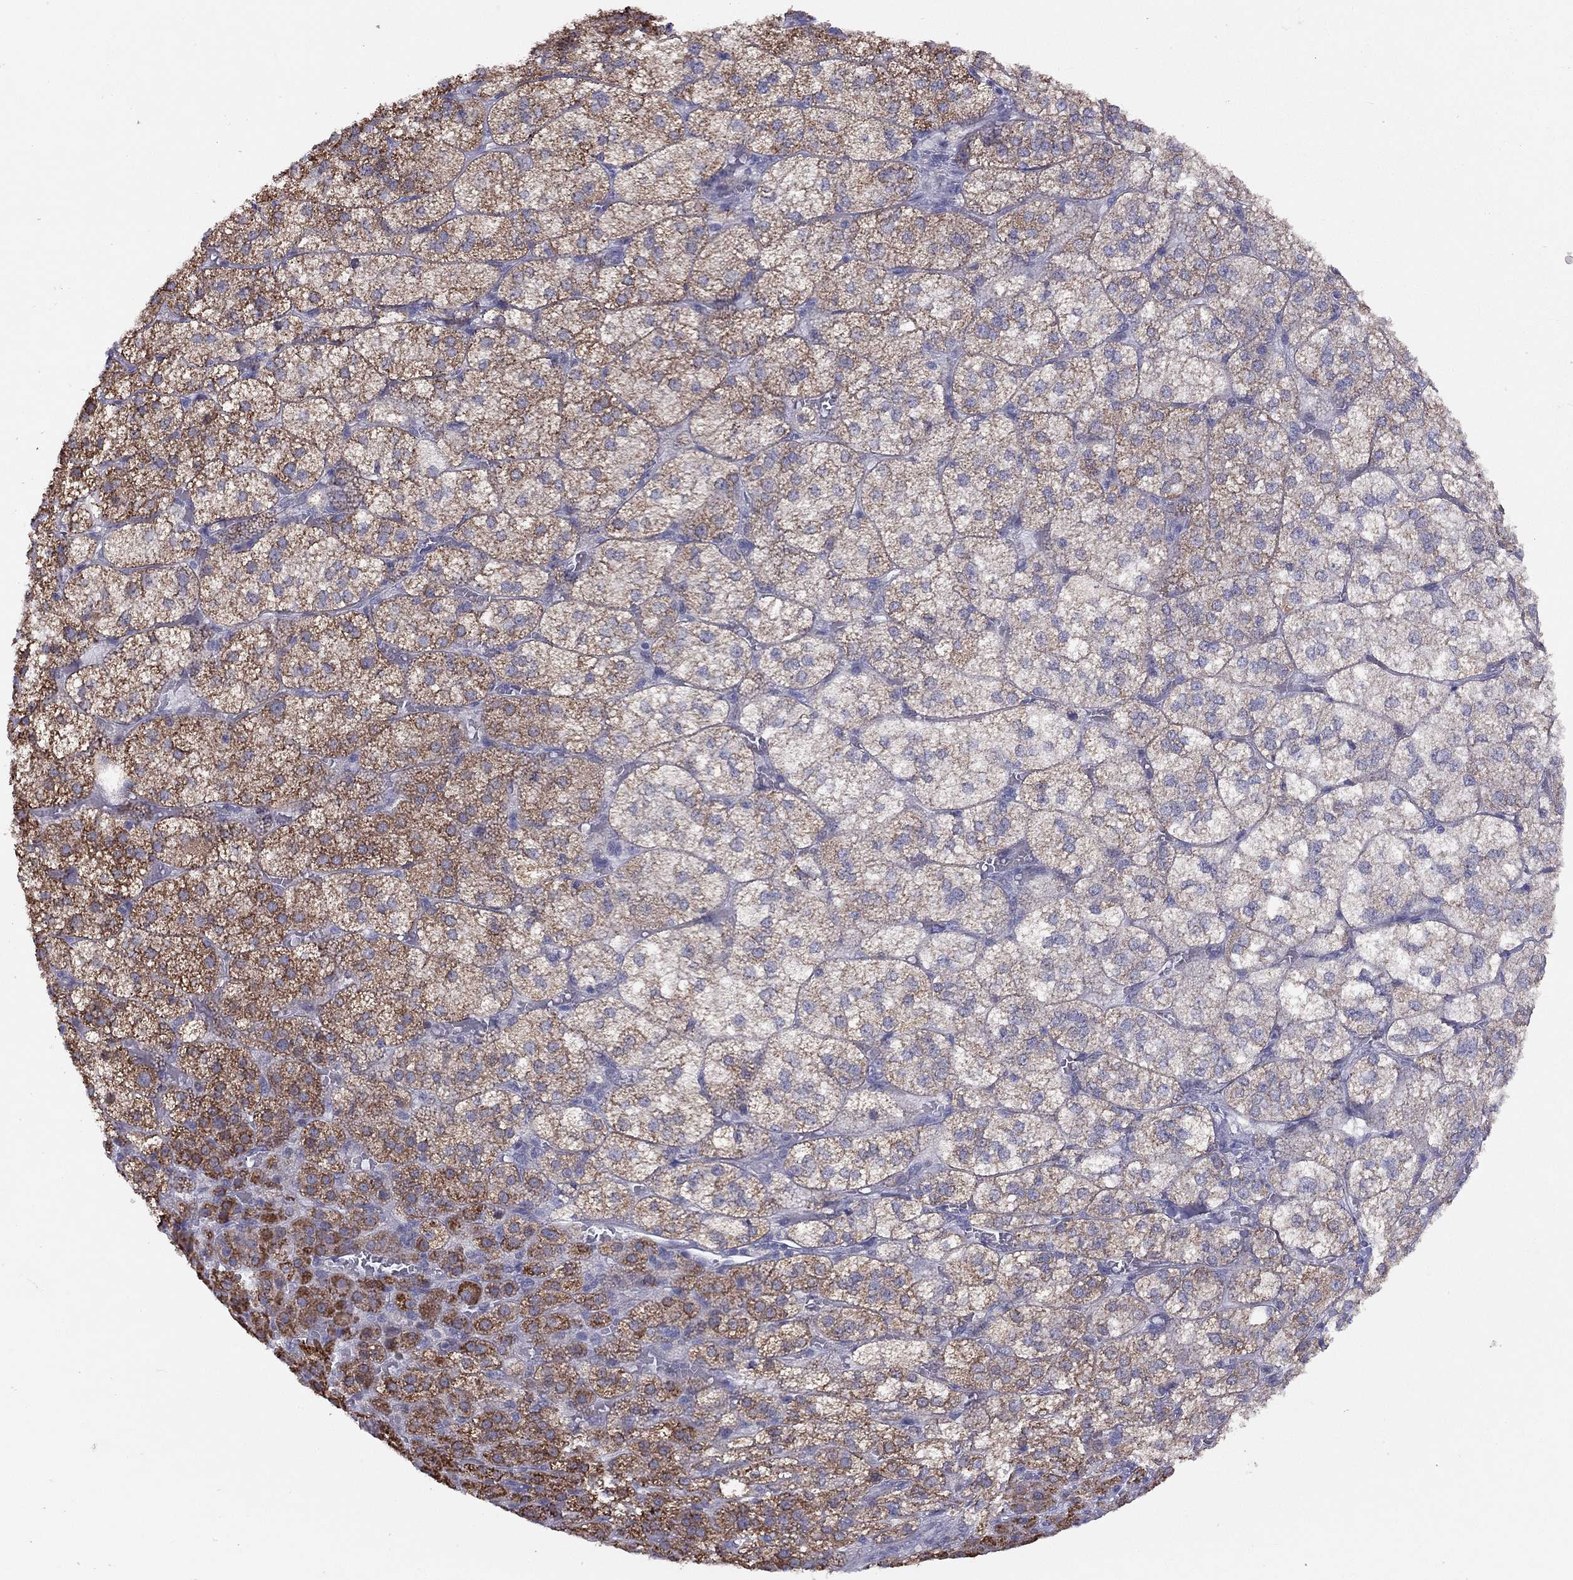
{"staining": {"intensity": "strong", "quantity": "25%-75%", "location": "cytoplasmic/membranous"}, "tissue": "adrenal gland", "cell_type": "Glandular cells", "image_type": "normal", "snomed": [{"axis": "morphology", "description": "Normal tissue, NOS"}, {"axis": "topography", "description": "Adrenal gland"}], "caption": "DAB immunohistochemical staining of unremarkable adrenal gland shows strong cytoplasmic/membranous protein staining in approximately 25%-75% of glandular cells. (Brightfield microscopy of DAB IHC at high magnification).", "gene": "SYTL2", "patient": {"sex": "female", "age": 60}}